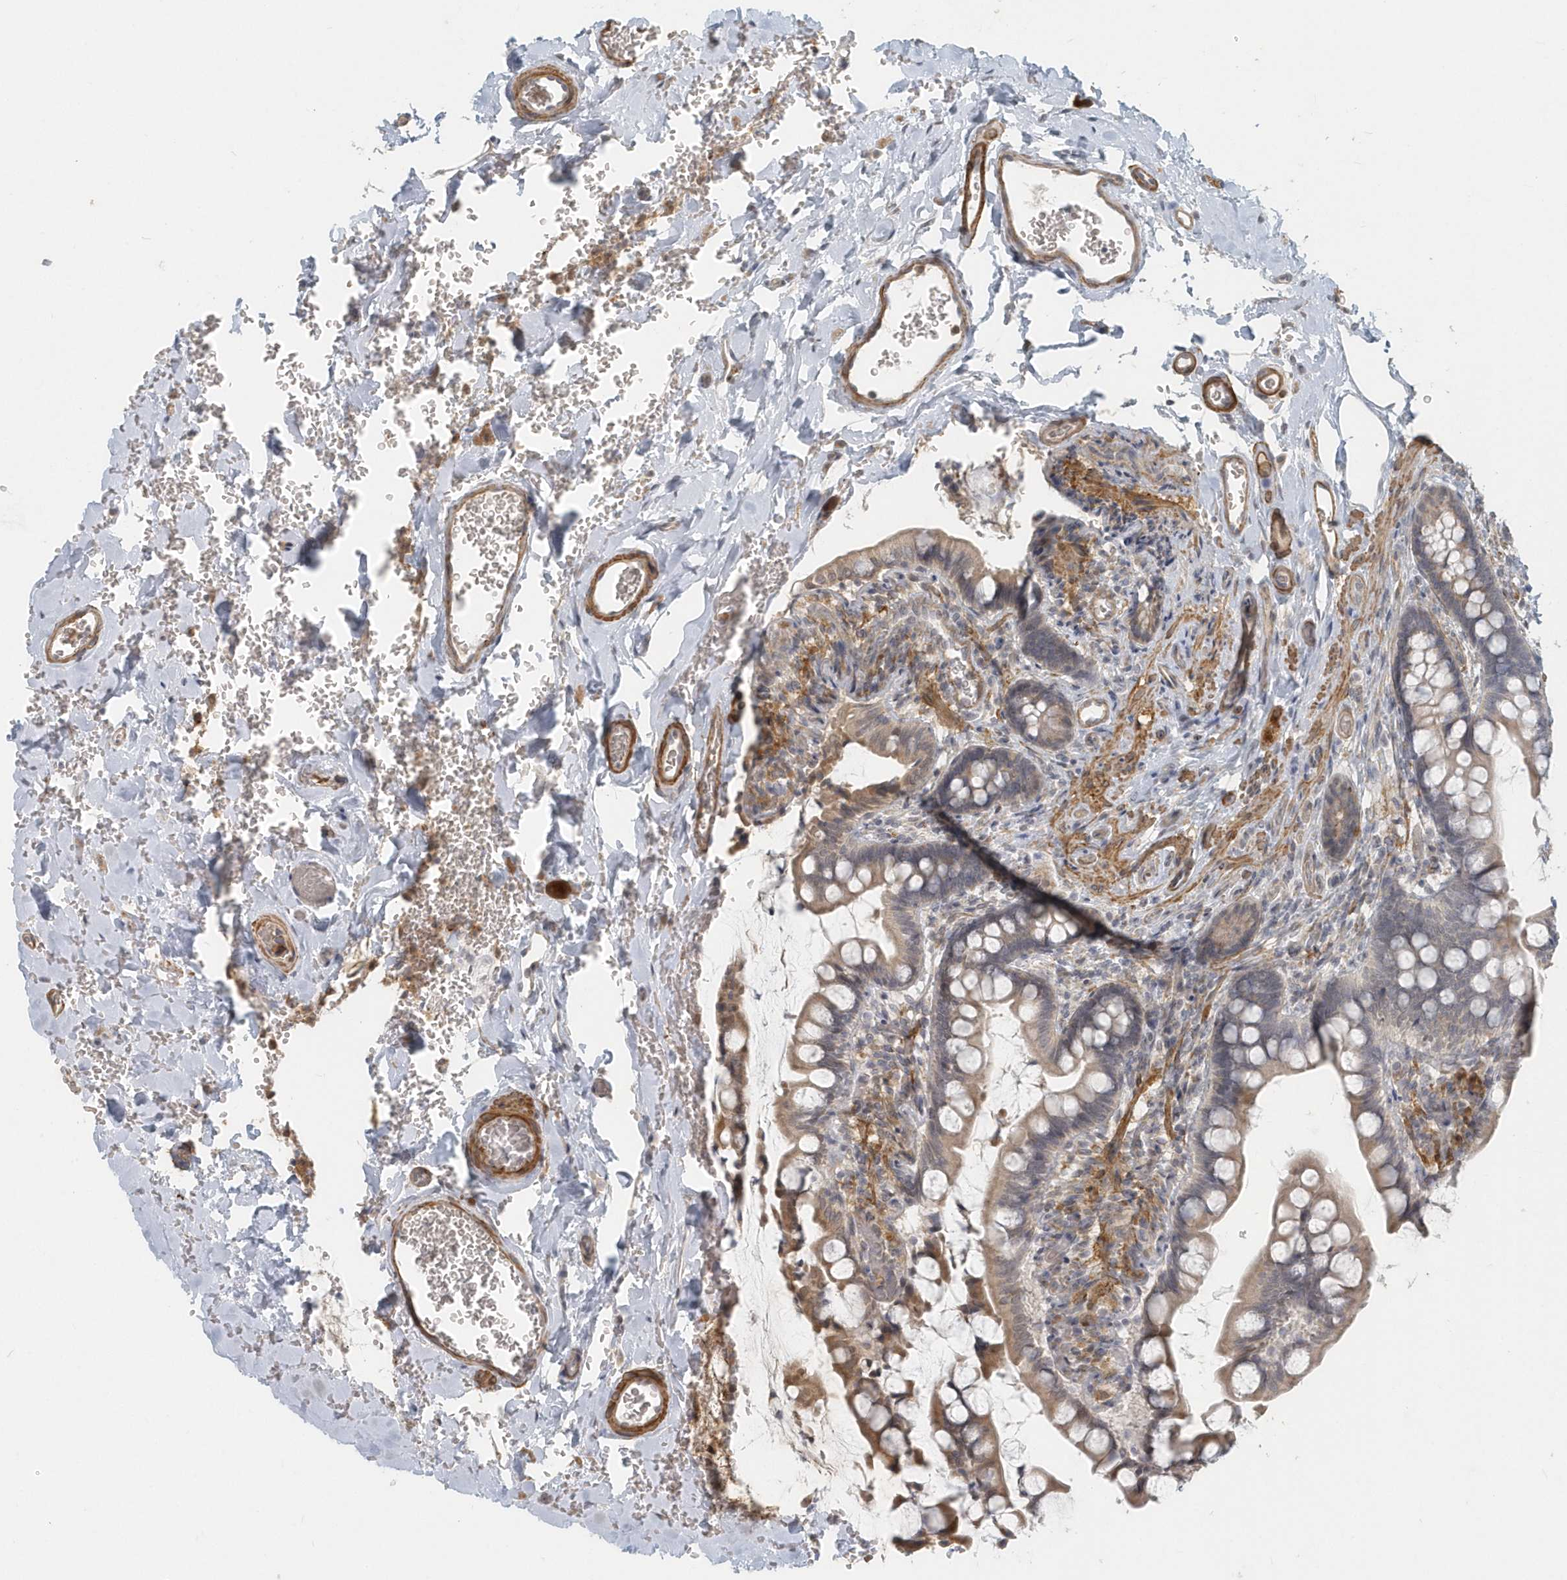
{"staining": {"intensity": "weak", "quantity": ">75%", "location": "cytoplasmic/membranous"}, "tissue": "small intestine", "cell_type": "Glandular cells", "image_type": "normal", "snomed": [{"axis": "morphology", "description": "Normal tissue, NOS"}, {"axis": "topography", "description": "Small intestine"}], "caption": "Protein expression analysis of benign small intestine reveals weak cytoplasmic/membranous staining in approximately >75% of glandular cells. The staining is performed using DAB (3,3'-diaminobenzidine) brown chromogen to label protein expression. The nuclei are counter-stained blue using hematoxylin.", "gene": "NAPB", "patient": {"sex": "male", "age": 52}}